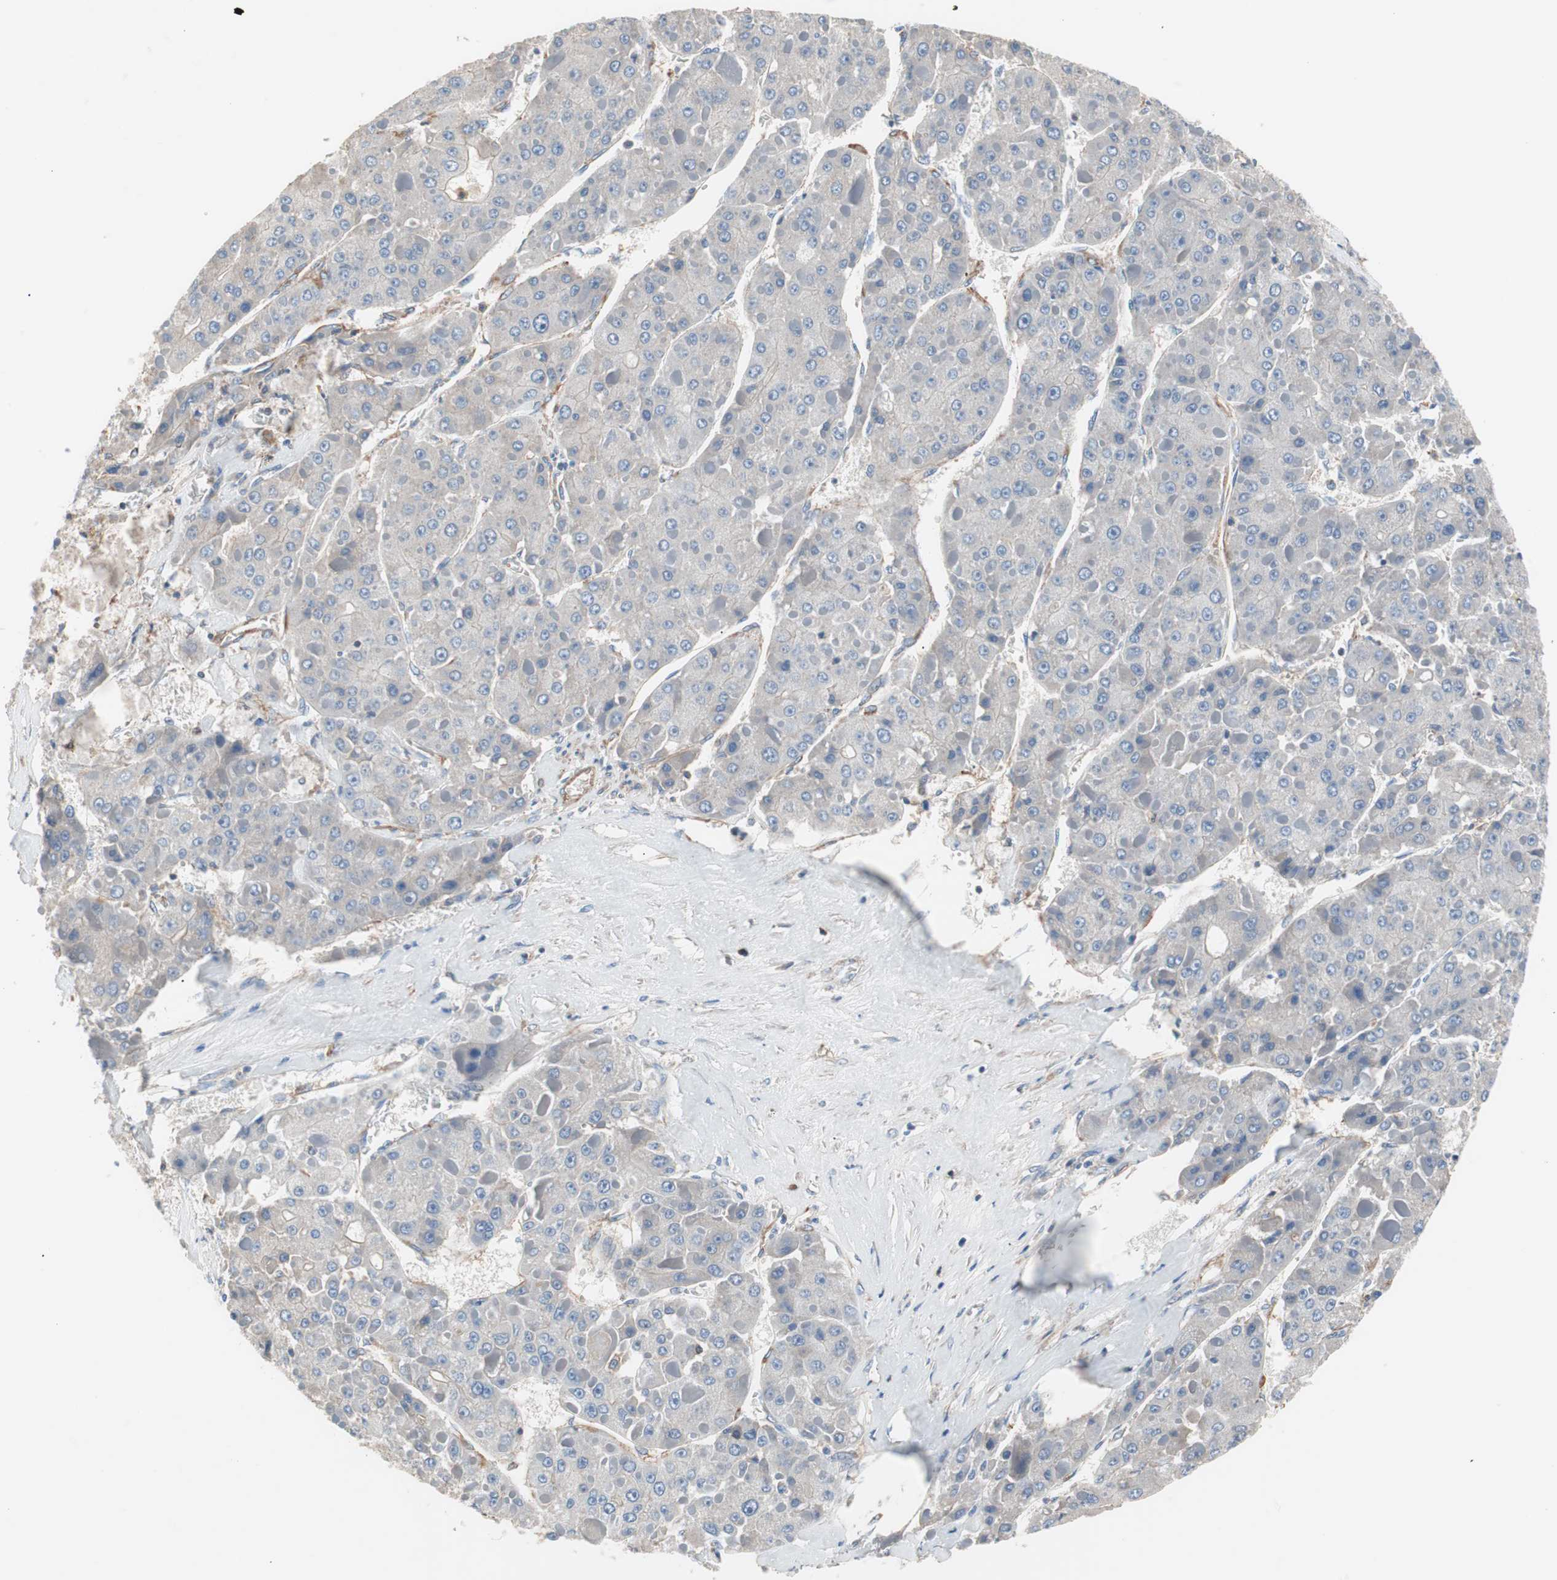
{"staining": {"intensity": "weak", "quantity": "<25%", "location": "cytoplasmic/membranous"}, "tissue": "liver cancer", "cell_type": "Tumor cells", "image_type": "cancer", "snomed": [{"axis": "morphology", "description": "Carcinoma, Hepatocellular, NOS"}, {"axis": "topography", "description": "Liver"}], "caption": "DAB (3,3'-diaminobenzidine) immunohistochemical staining of human hepatocellular carcinoma (liver) demonstrates no significant positivity in tumor cells. (Brightfield microscopy of DAB immunohistochemistry (IHC) at high magnification).", "gene": "GPR160", "patient": {"sex": "female", "age": 73}}